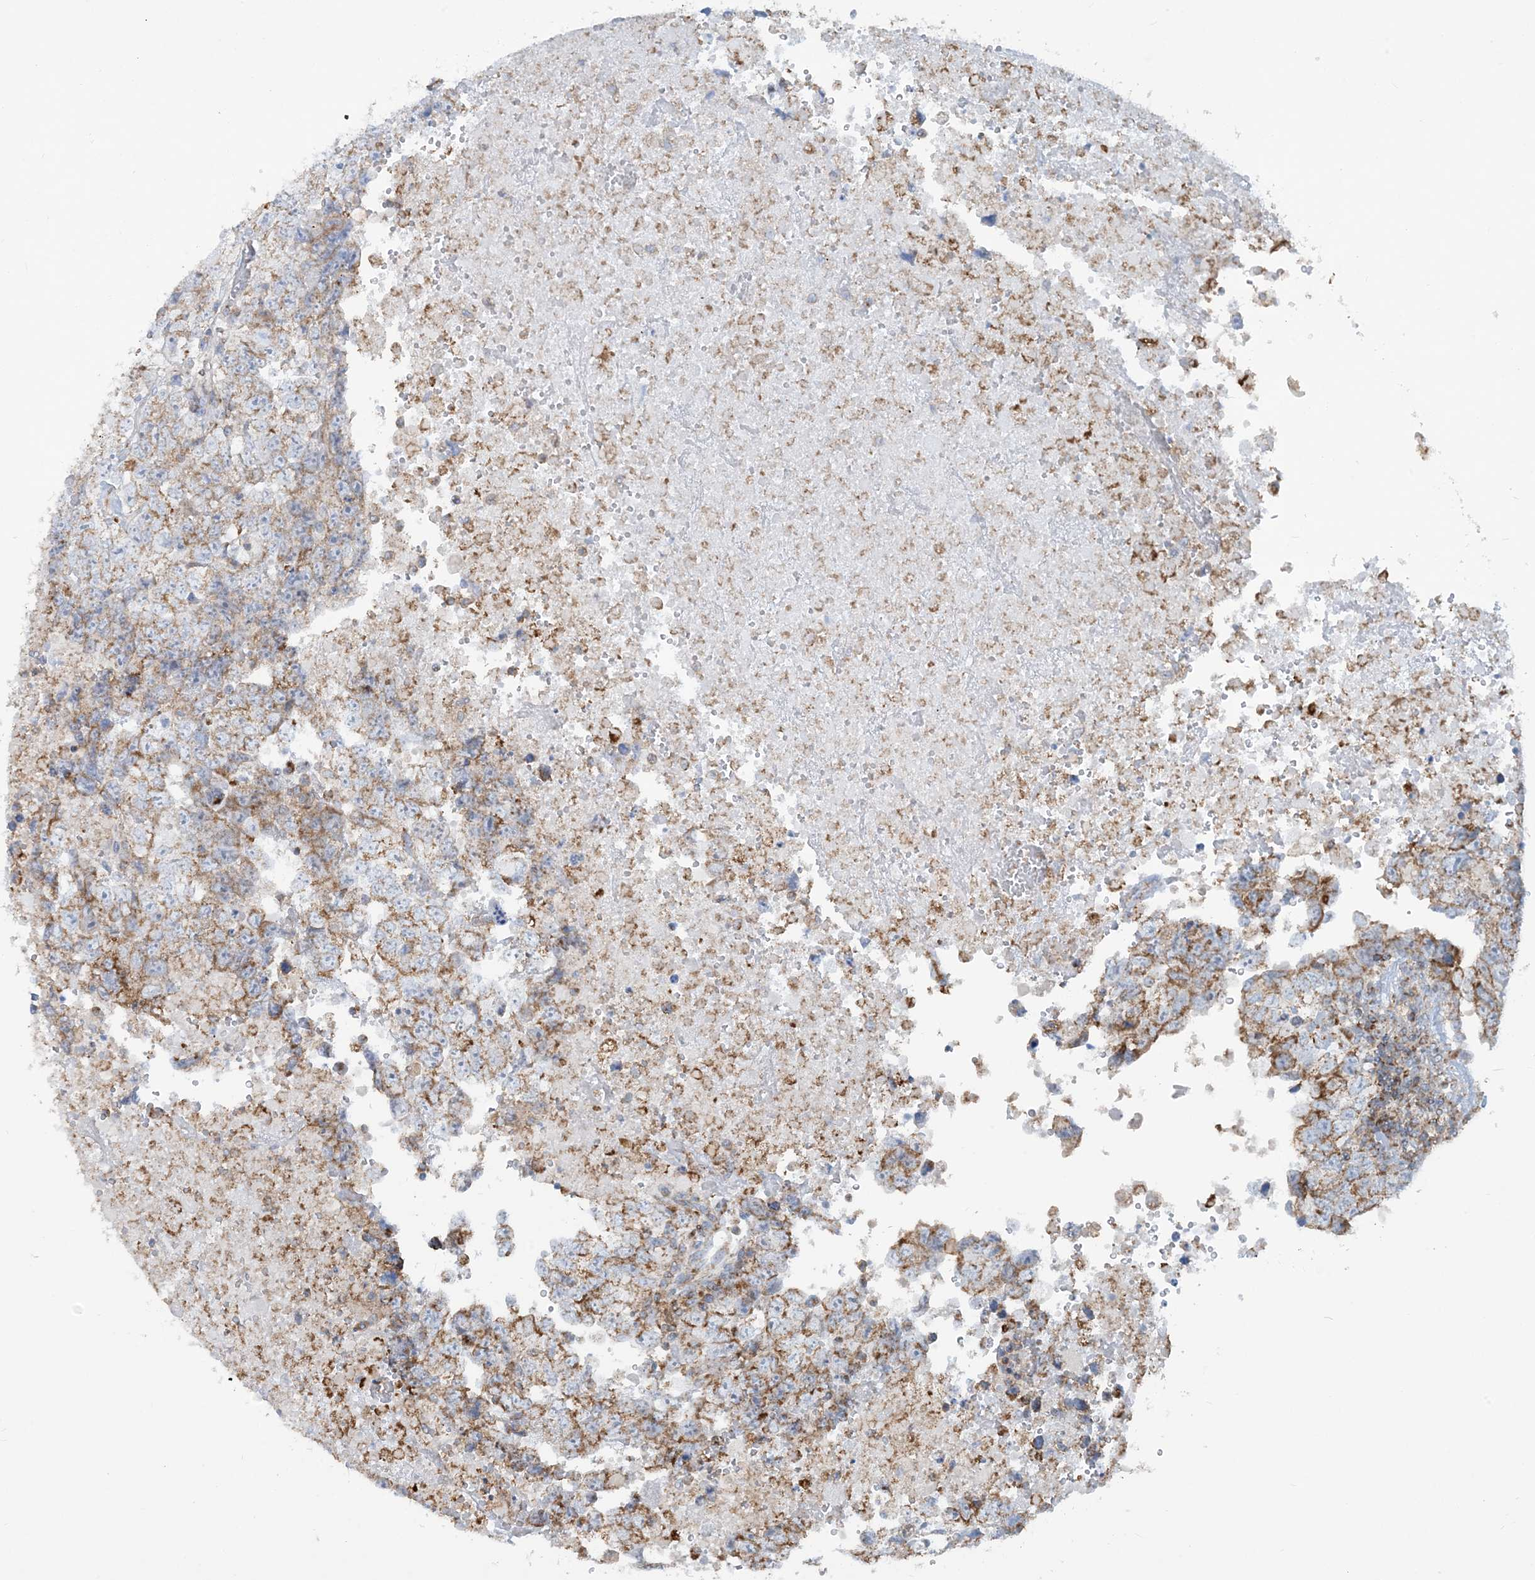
{"staining": {"intensity": "moderate", "quantity": ">75%", "location": "cytoplasmic/membranous"}, "tissue": "testis cancer", "cell_type": "Tumor cells", "image_type": "cancer", "snomed": [{"axis": "morphology", "description": "Carcinoma, Embryonal, NOS"}, {"axis": "topography", "description": "Testis"}], "caption": "Immunohistochemical staining of human testis cancer (embryonal carcinoma) demonstrates medium levels of moderate cytoplasmic/membranous protein expression in about >75% of tumor cells.", "gene": "BEND4", "patient": {"sex": "male", "age": 37}}